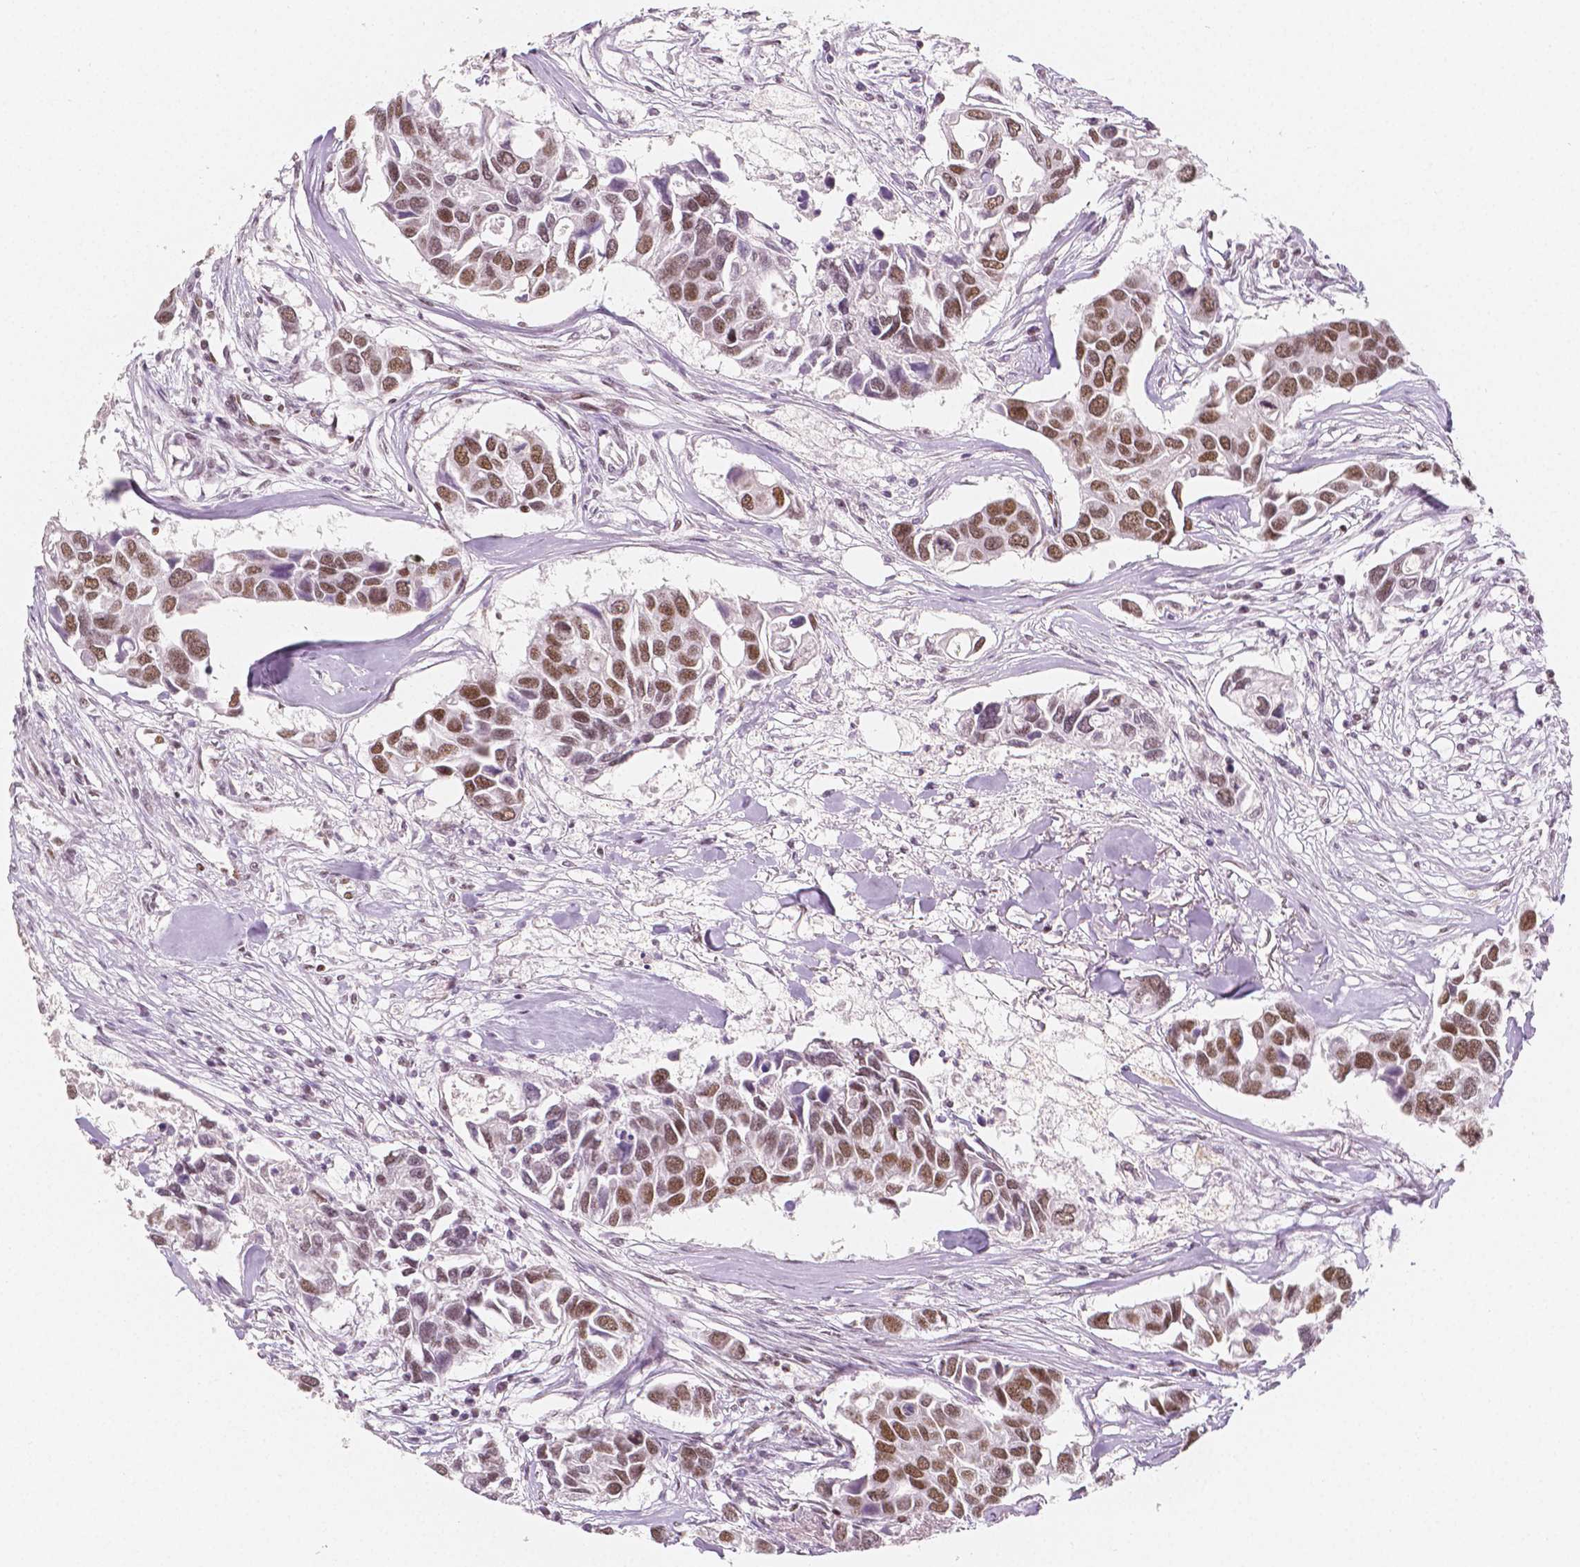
{"staining": {"intensity": "moderate", "quantity": ">75%", "location": "nuclear"}, "tissue": "breast cancer", "cell_type": "Tumor cells", "image_type": "cancer", "snomed": [{"axis": "morphology", "description": "Duct carcinoma"}, {"axis": "topography", "description": "Breast"}], "caption": "A medium amount of moderate nuclear positivity is present in approximately >75% of tumor cells in infiltrating ductal carcinoma (breast) tissue. (Brightfield microscopy of DAB IHC at high magnification).", "gene": "HDAC1", "patient": {"sex": "female", "age": 83}}